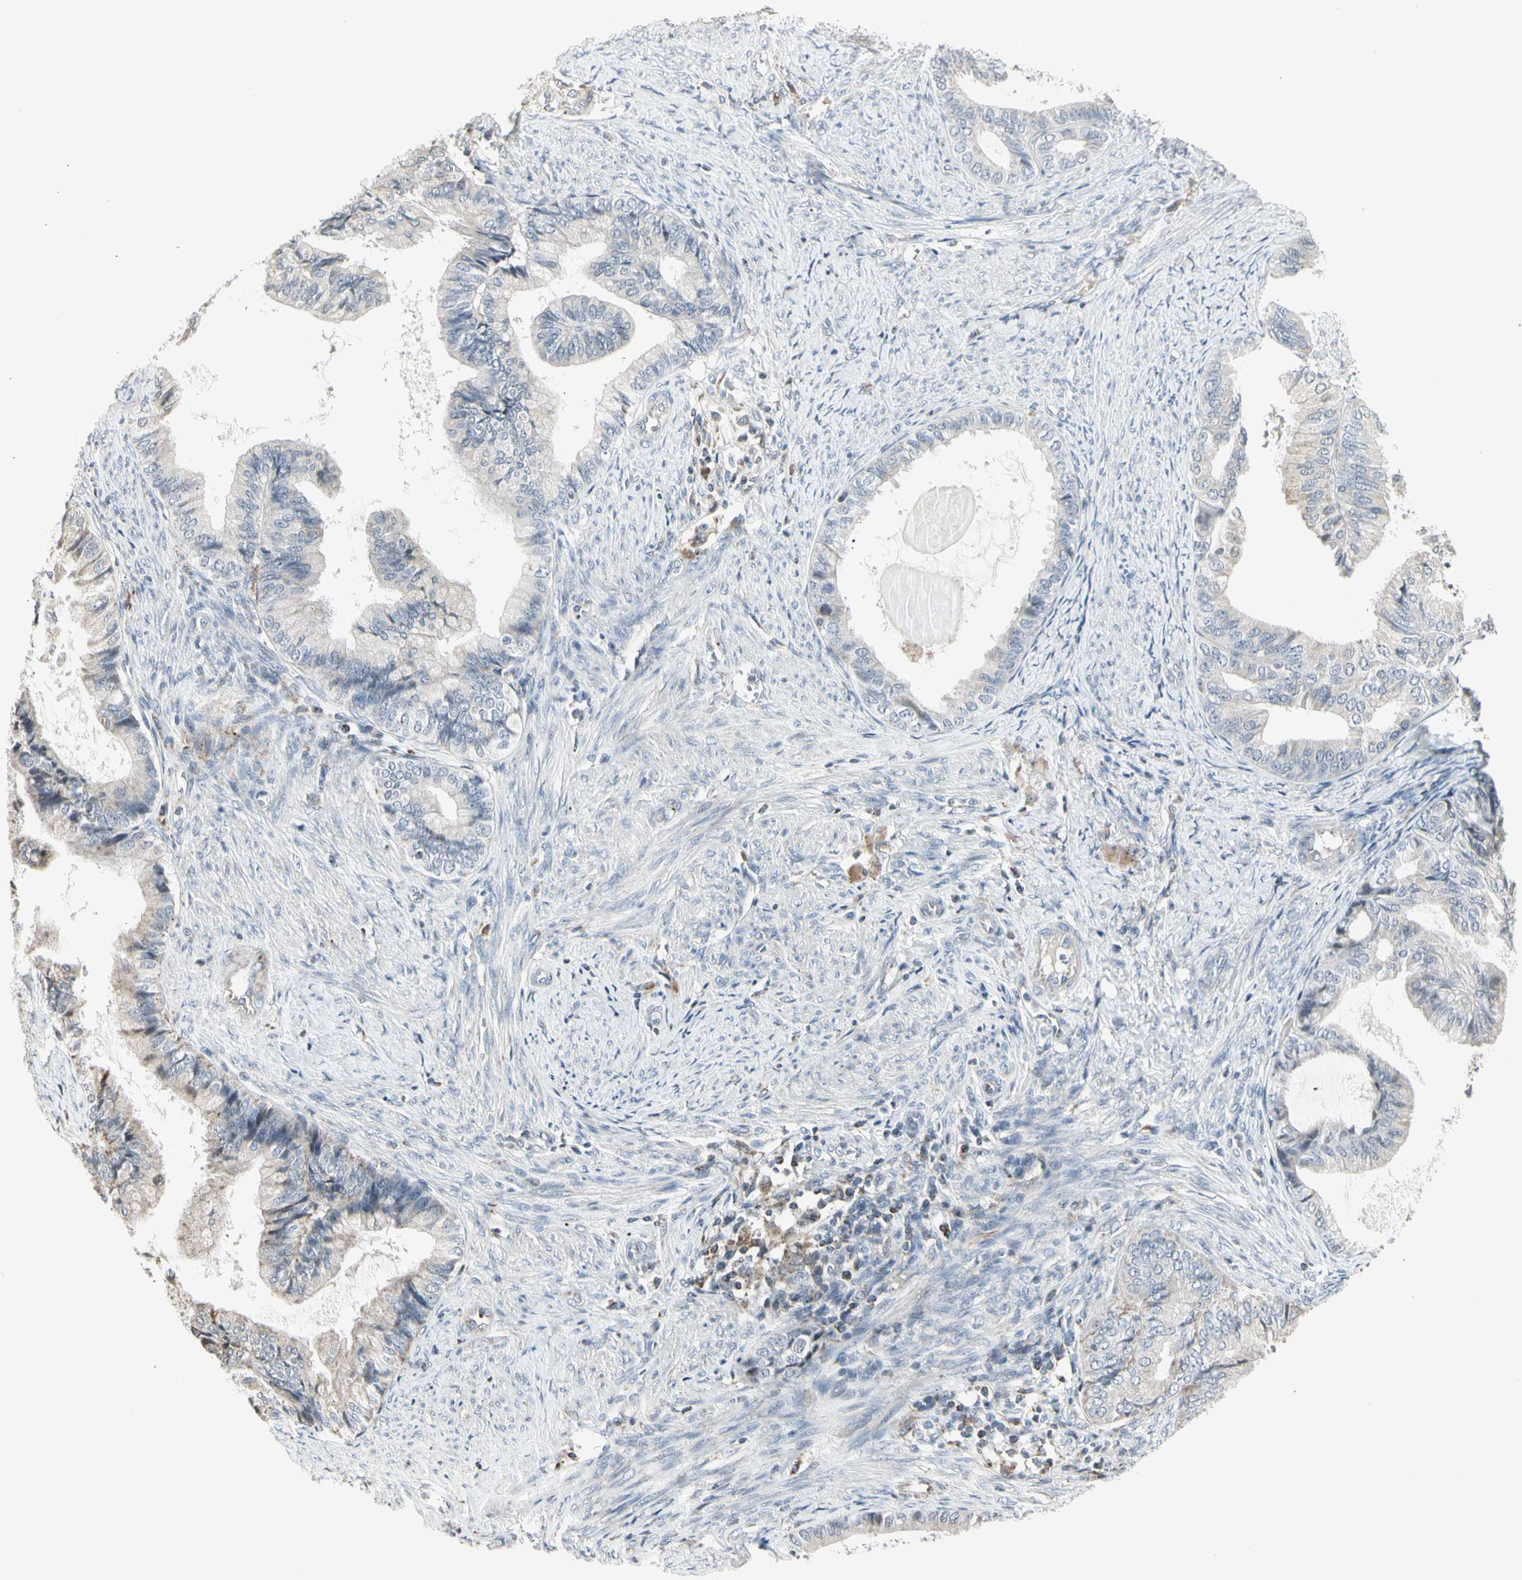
{"staining": {"intensity": "moderate", "quantity": "<25%", "location": "cytoplasmic/membranous"}, "tissue": "endometrial cancer", "cell_type": "Tumor cells", "image_type": "cancer", "snomed": [{"axis": "morphology", "description": "Adenocarcinoma, NOS"}, {"axis": "topography", "description": "Endometrium"}], "caption": "IHC micrograph of adenocarcinoma (endometrial) stained for a protein (brown), which shows low levels of moderate cytoplasmic/membranous expression in approximately <25% of tumor cells.", "gene": "TMEM176A", "patient": {"sex": "female", "age": 86}}